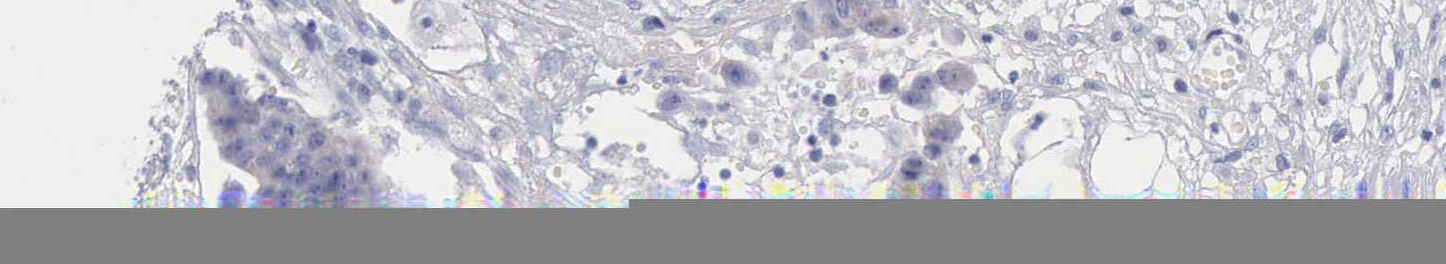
{"staining": {"intensity": "weak", "quantity": "<25%", "location": "cytoplasmic/membranous"}, "tissue": "ovarian cancer", "cell_type": "Tumor cells", "image_type": "cancer", "snomed": [{"axis": "morphology", "description": "Carcinoma, endometroid"}, {"axis": "topography", "description": "Ovary"}], "caption": "Tumor cells are negative for protein expression in human ovarian endometroid carcinoma.", "gene": "ANGEL1", "patient": {"sex": "female", "age": 42}}